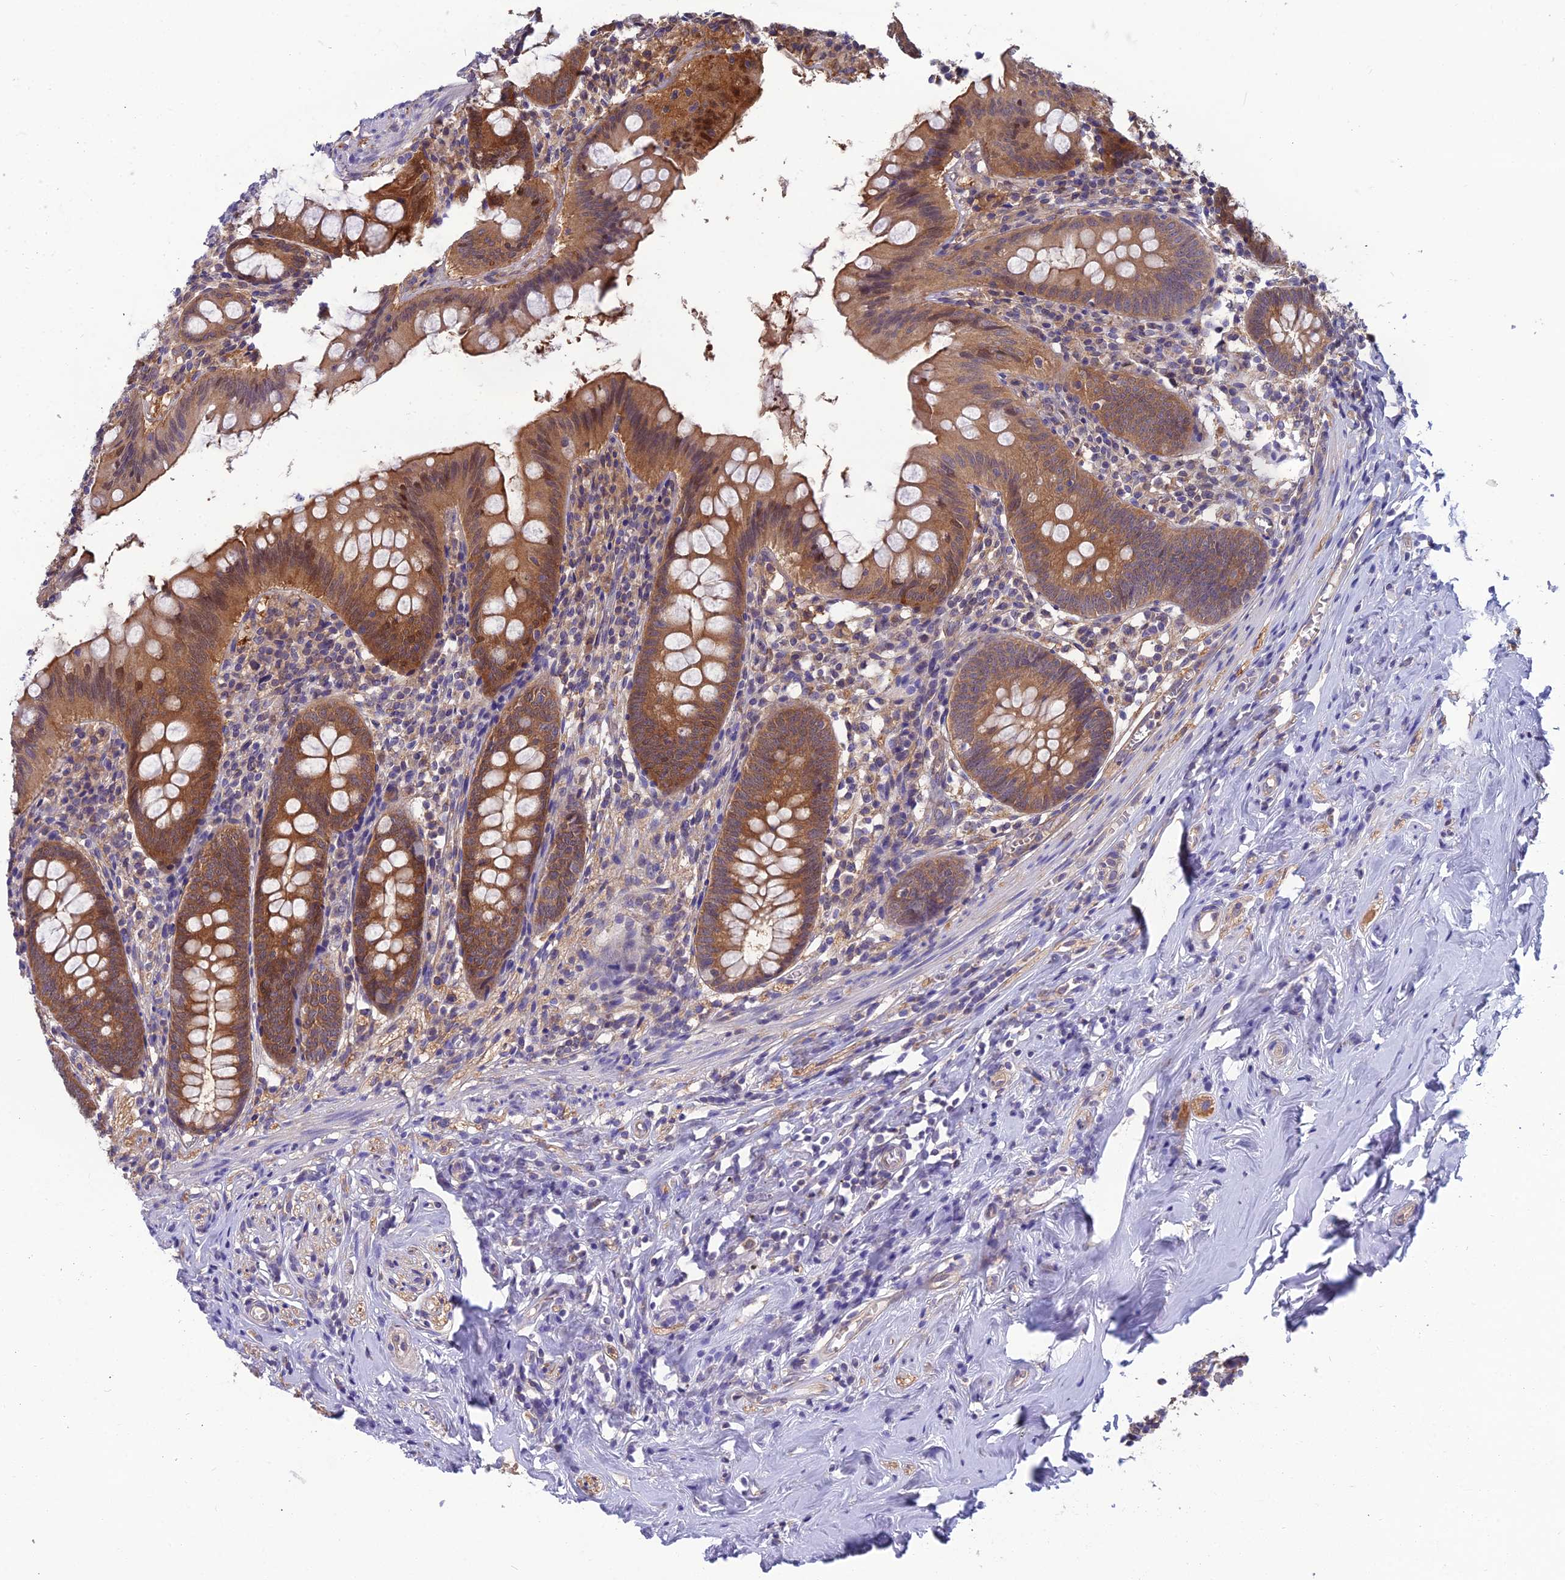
{"staining": {"intensity": "moderate", "quantity": ">75%", "location": "cytoplasmic/membranous,nuclear"}, "tissue": "appendix", "cell_type": "Glandular cells", "image_type": "normal", "snomed": [{"axis": "morphology", "description": "Normal tissue, NOS"}, {"axis": "topography", "description": "Appendix"}], "caption": "Immunohistochemical staining of normal human appendix demonstrates >75% levels of moderate cytoplasmic/membranous,nuclear protein staining in about >75% of glandular cells. Using DAB (brown) and hematoxylin (blue) stains, captured at high magnification using brightfield microscopy.", "gene": "MVD", "patient": {"sex": "female", "age": 51}}